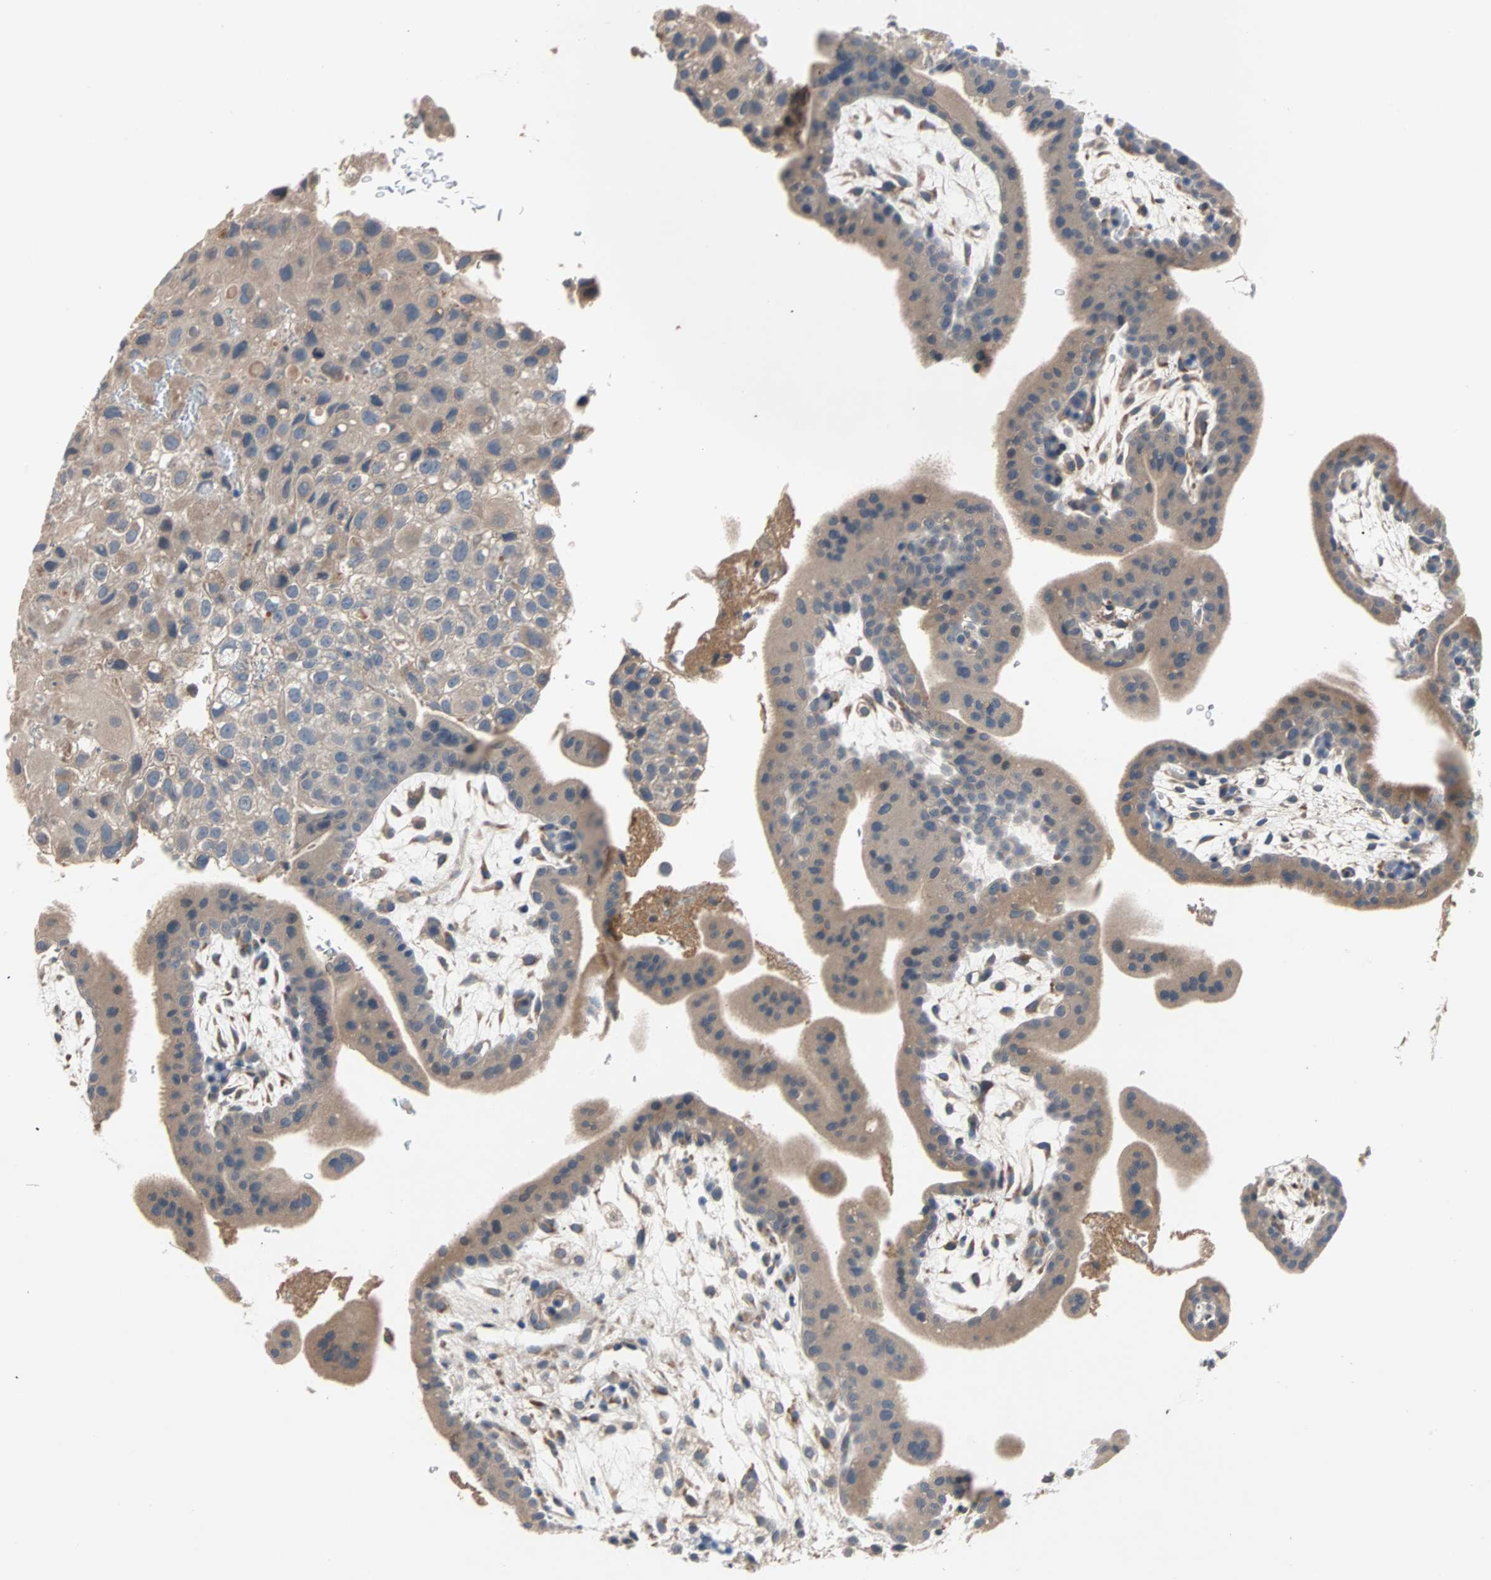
{"staining": {"intensity": "weak", "quantity": "25%-75%", "location": "cytoplasmic/membranous"}, "tissue": "placenta", "cell_type": "Decidual cells", "image_type": "normal", "snomed": [{"axis": "morphology", "description": "Normal tissue, NOS"}, {"axis": "topography", "description": "Placenta"}], "caption": "A brown stain labels weak cytoplasmic/membranous positivity of a protein in decidual cells of benign placenta. The protein of interest is stained brown, and the nuclei are stained in blue (DAB (3,3'-diaminobenzidine) IHC with brightfield microscopy, high magnification).", "gene": "MAP4K1", "patient": {"sex": "female", "age": 35}}